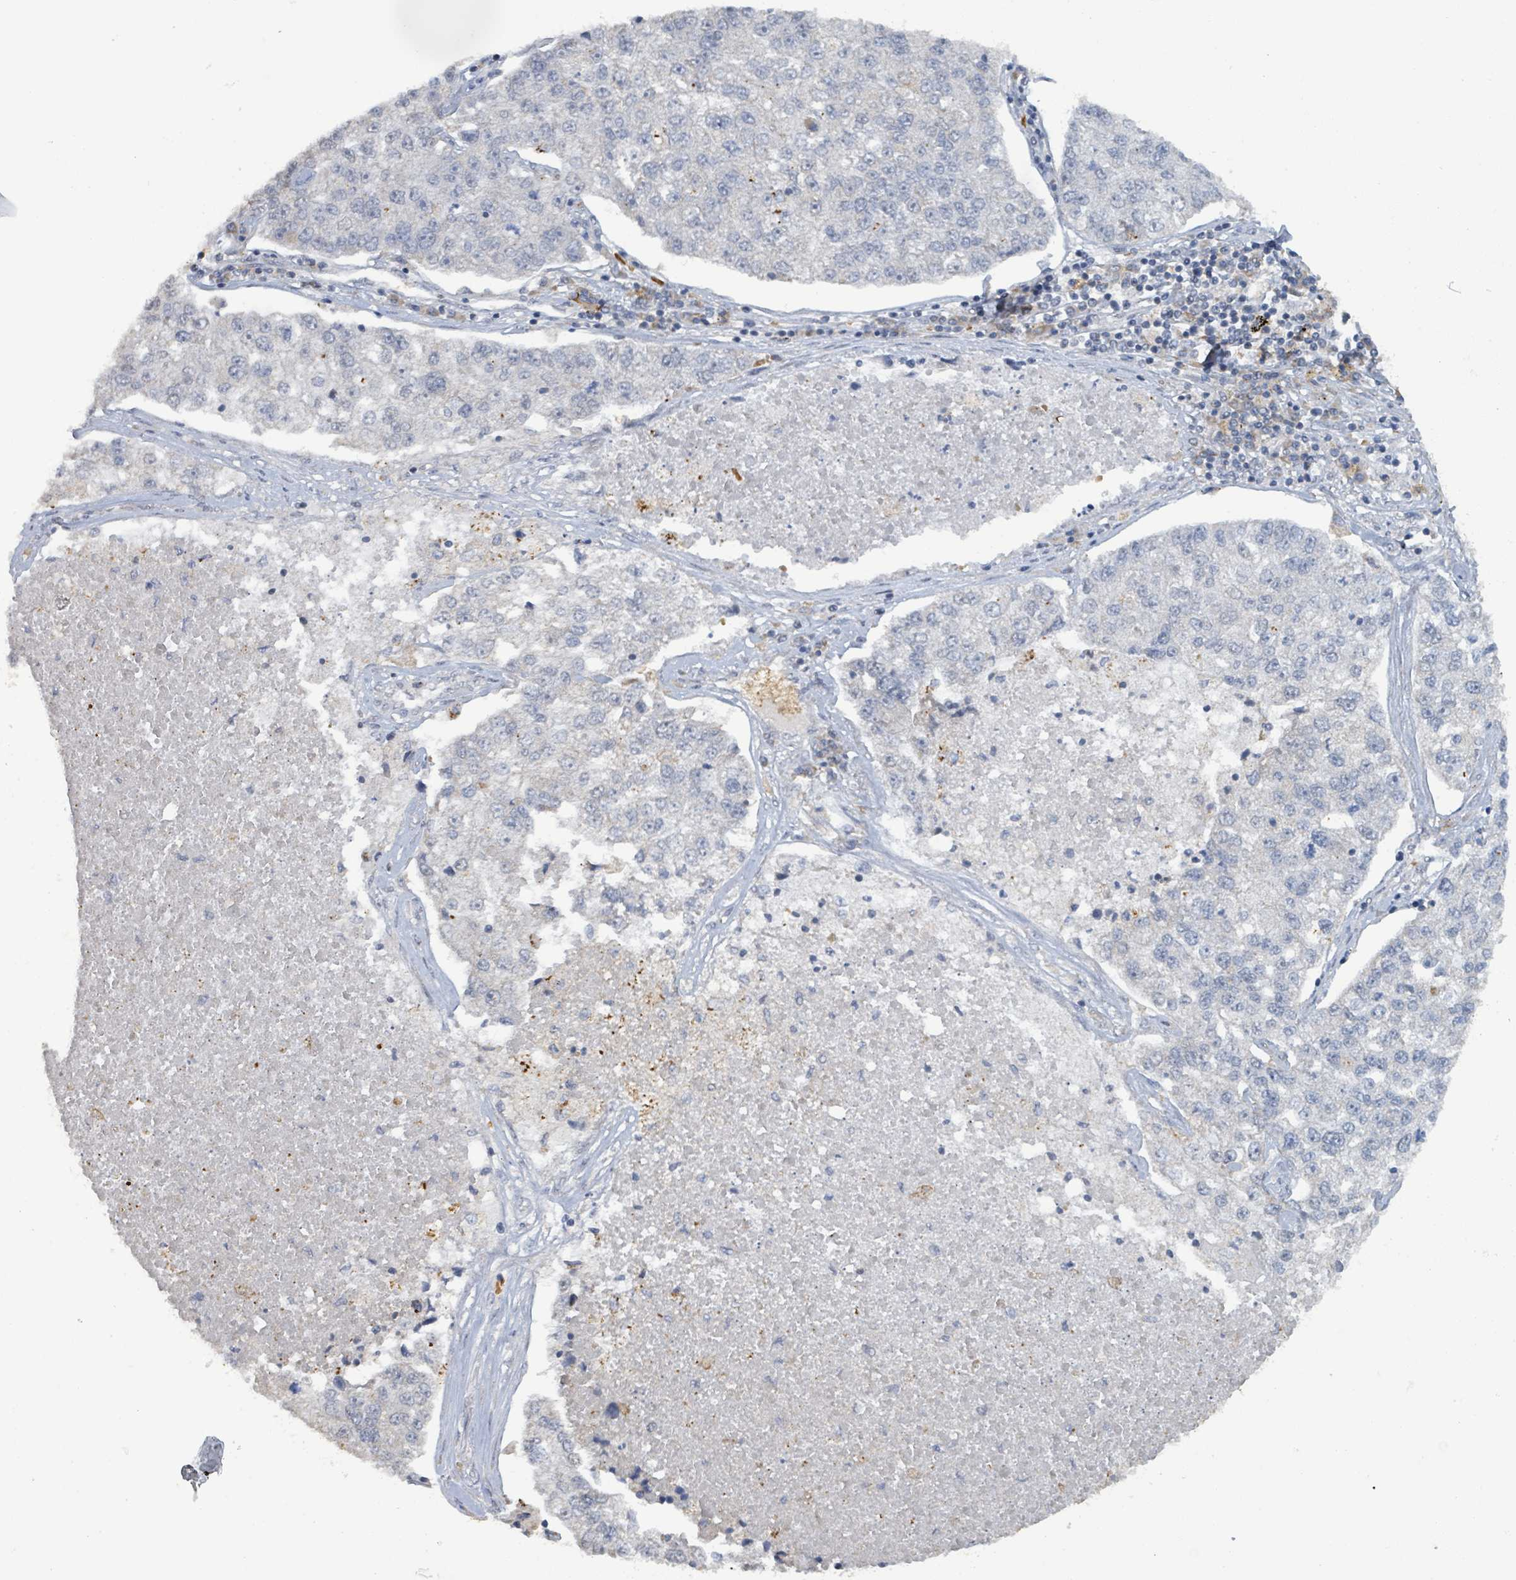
{"staining": {"intensity": "negative", "quantity": "none", "location": "none"}, "tissue": "lung cancer", "cell_type": "Tumor cells", "image_type": "cancer", "snomed": [{"axis": "morphology", "description": "Adenocarcinoma, NOS"}, {"axis": "topography", "description": "Lung"}], "caption": "Adenocarcinoma (lung) was stained to show a protein in brown. There is no significant expression in tumor cells. The staining was performed using DAB (3,3'-diaminobenzidine) to visualize the protein expression in brown, while the nuclei were stained in blue with hematoxylin (Magnification: 20x).", "gene": "SEBOX", "patient": {"sex": "male", "age": 49}}